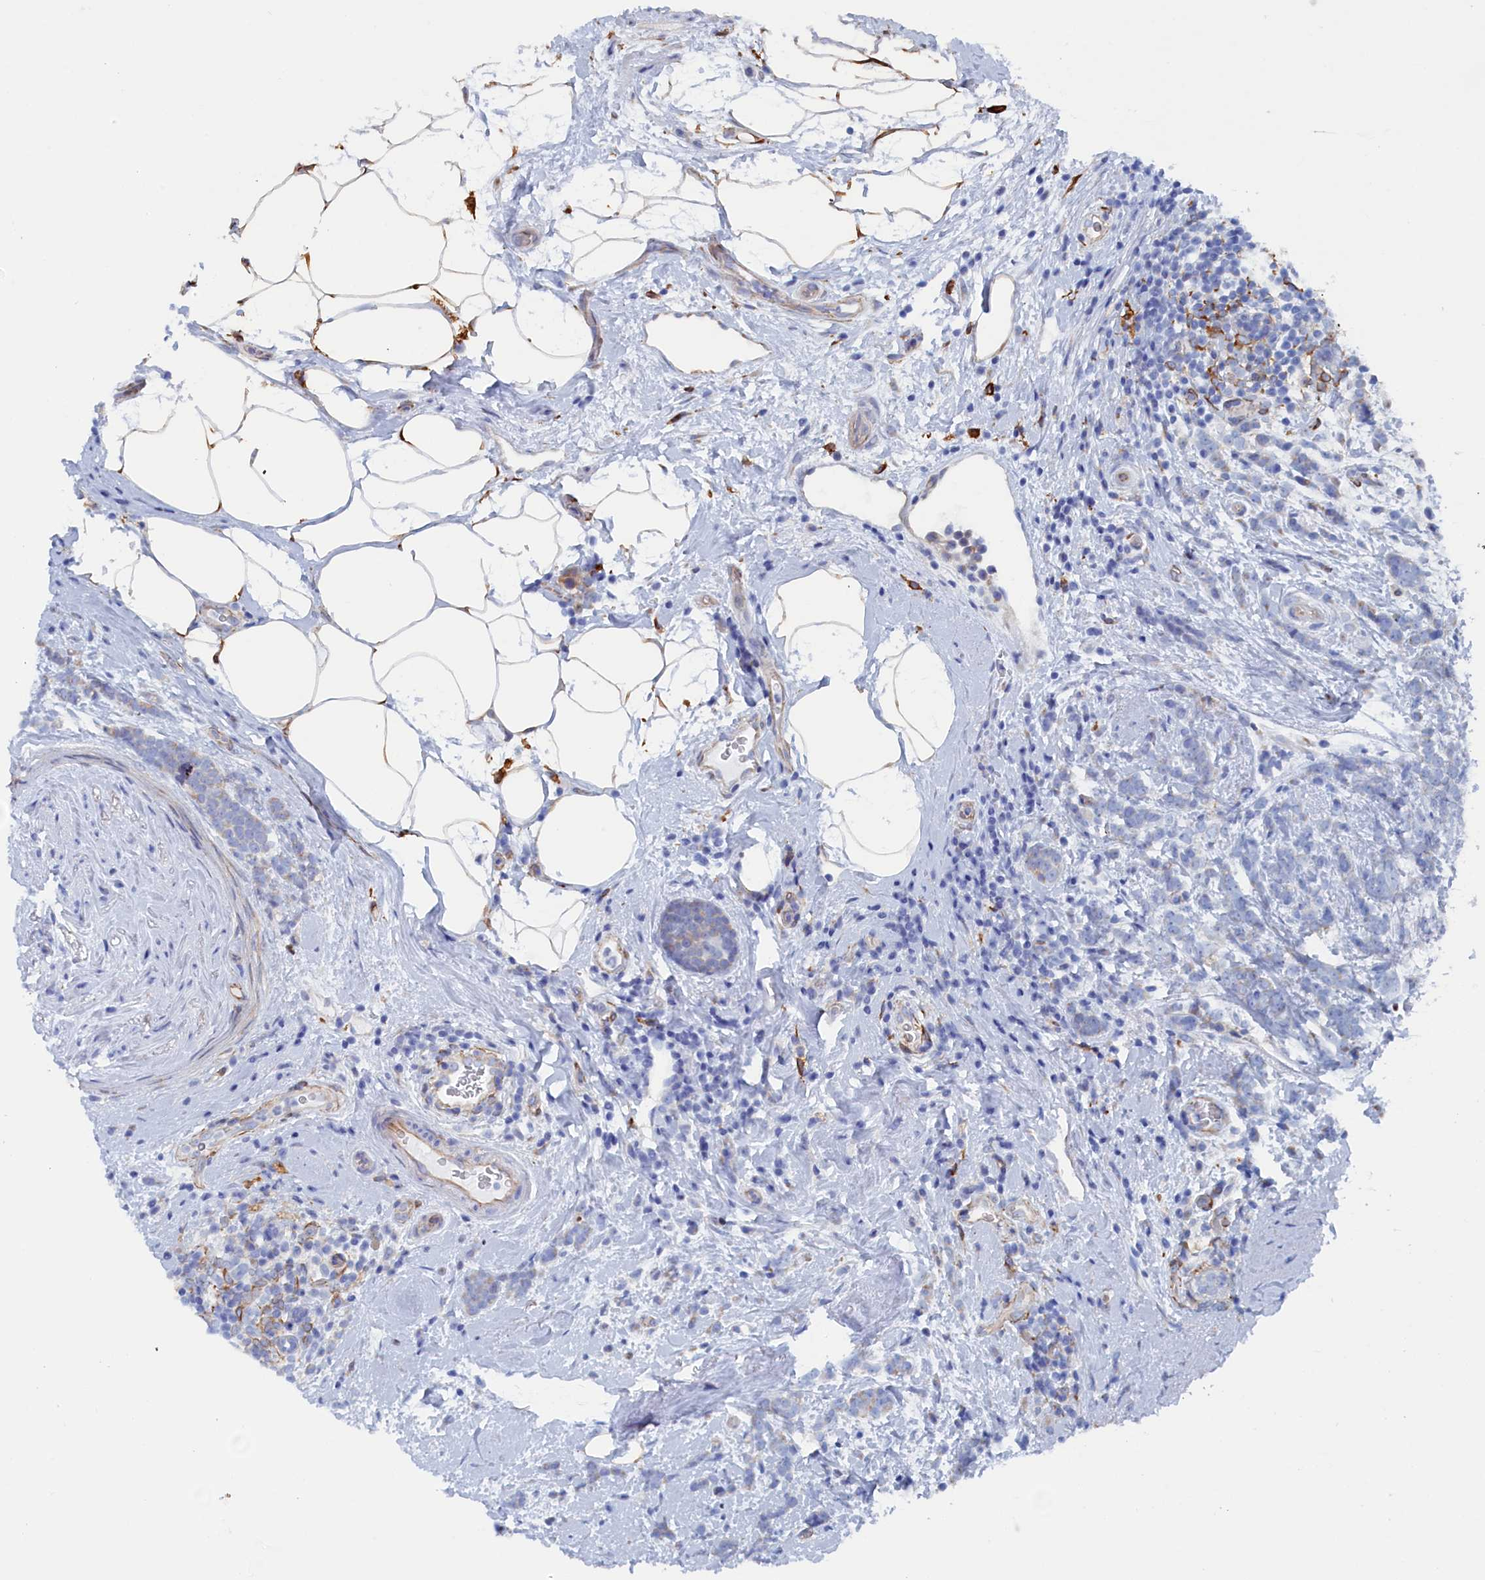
{"staining": {"intensity": "negative", "quantity": "none", "location": "none"}, "tissue": "breast cancer", "cell_type": "Tumor cells", "image_type": "cancer", "snomed": [{"axis": "morphology", "description": "Lobular carcinoma"}, {"axis": "topography", "description": "Breast"}], "caption": "Human lobular carcinoma (breast) stained for a protein using immunohistochemistry displays no positivity in tumor cells.", "gene": "COG7", "patient": {"sex": "female", "age": 58}}